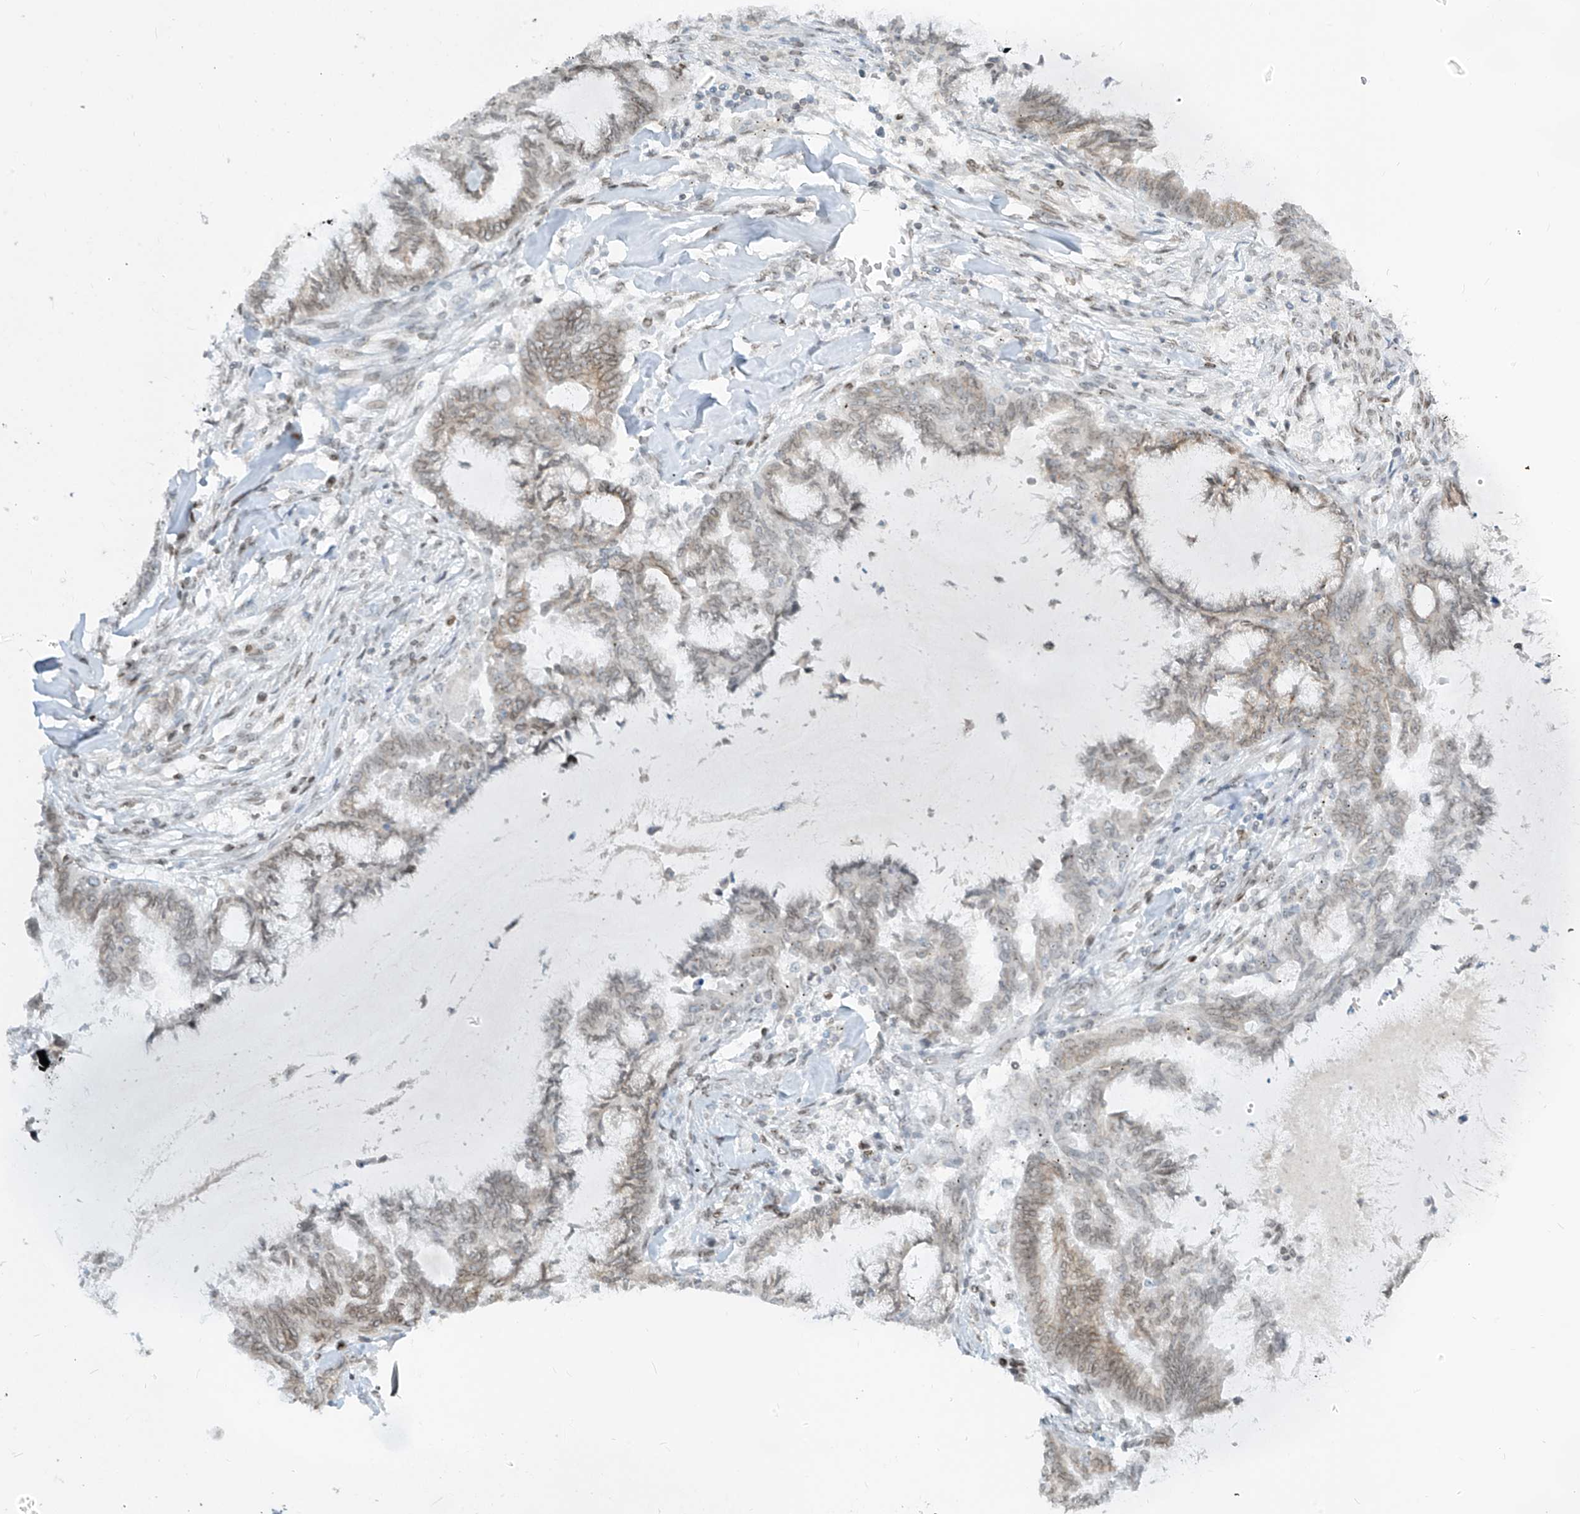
{"staining": {"intensity": "weak", "quantity": "25%-75%", "location": "cytoplasmic/membranous,nuclear"}, "tissue": "endometrial cancer", "cell_type": "Tumor cells", "image_type": "cancer", "snomed": [{"axis": "morphology", "description": "Adenocarcinoma, NOS"}, {"axis": "topography", "description": "Endometrium"}], "caption": "Endometrial adenocarcinoma stained with a protein marker shows weak staining in tumor cells.", "gene": "SAMD15", "patient": {"sex": "female", "age": 86}}